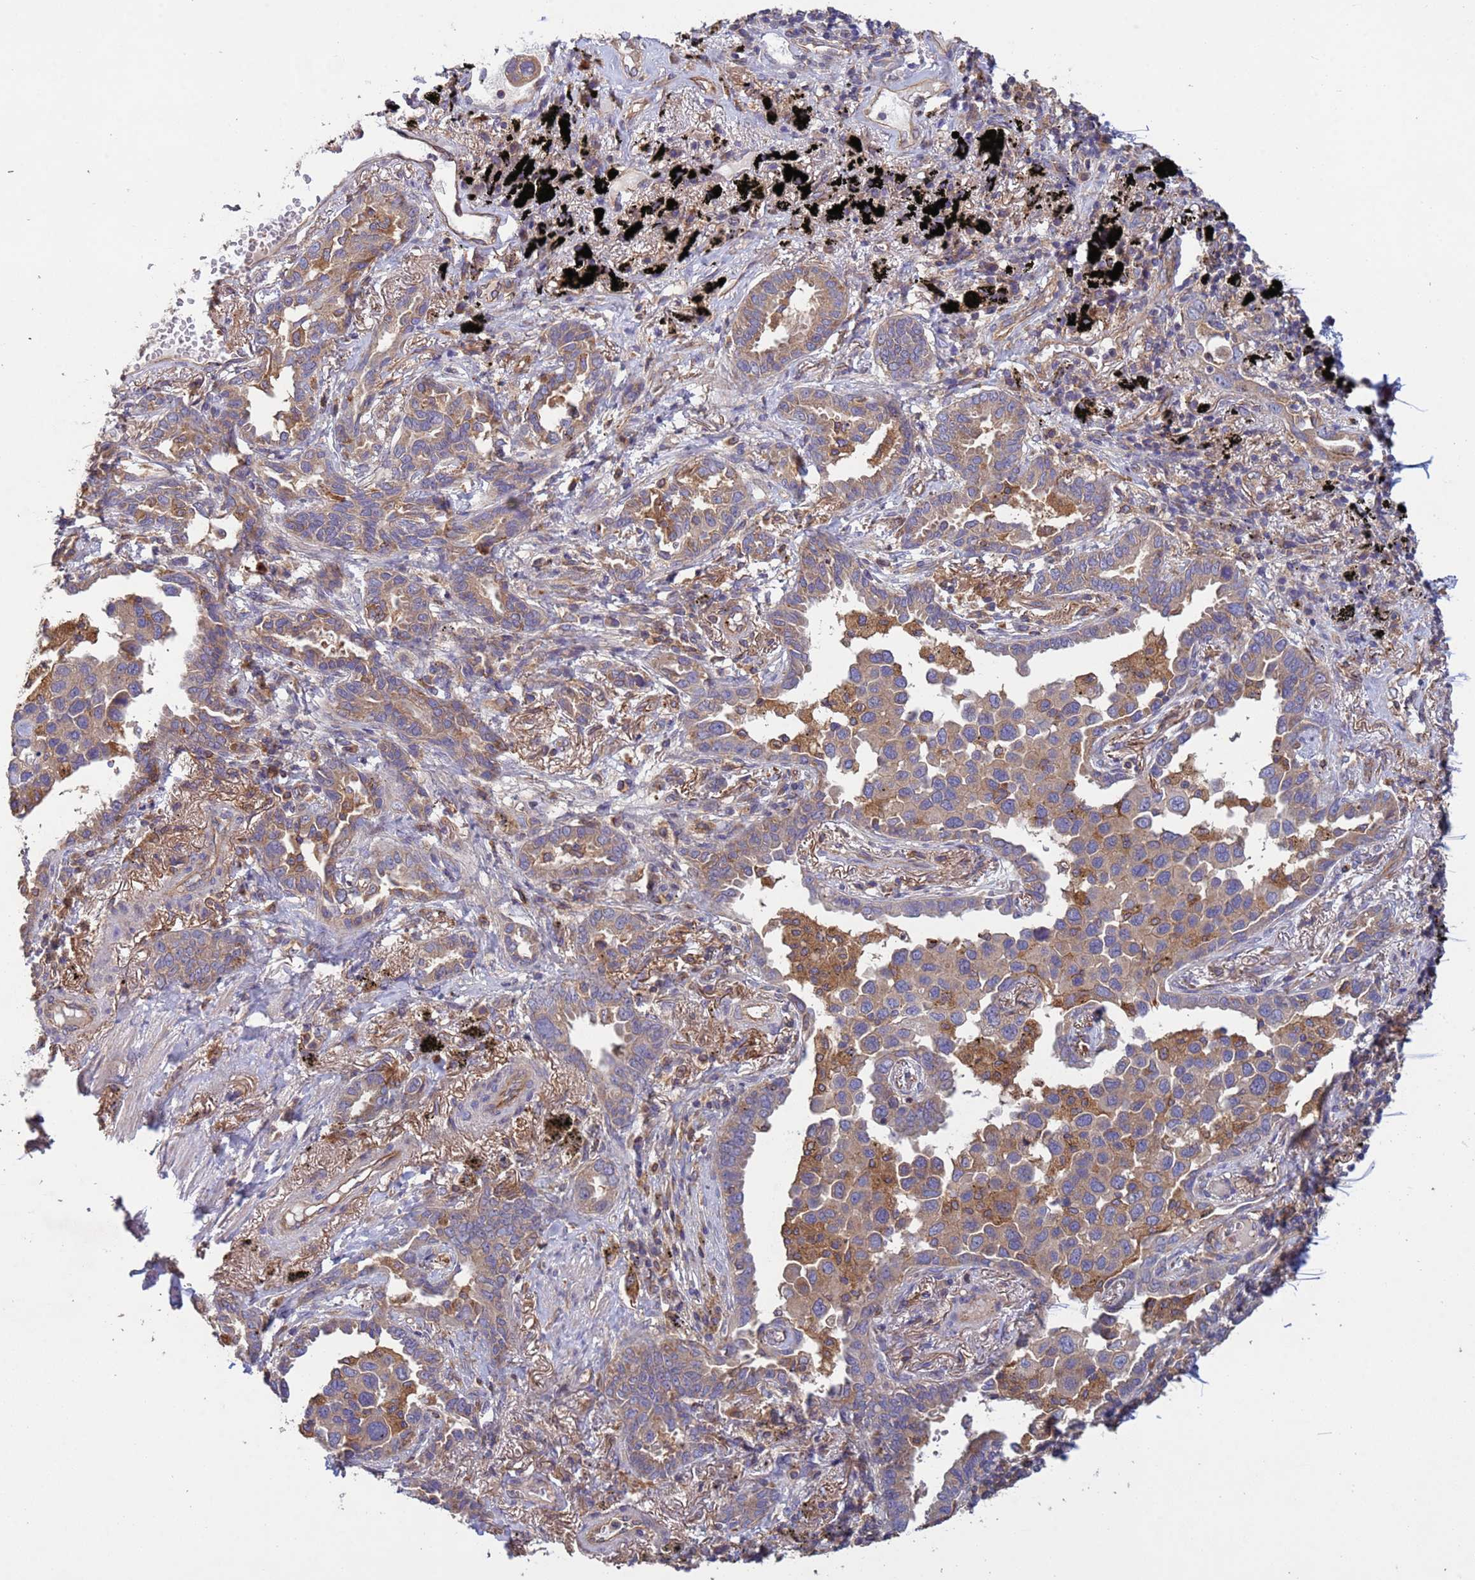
{"staining": {"intensity": "weak", "quantity": "25%-75%", "location": "cytoplasmic/membranous"}, "tissue": "lung cancer", "cell_type": "Tumor cells", "image_type": "cancer", "snomed": [{"axis": "morphology", "description": "Adenocarcinoma, NOS"}, {"axis": "topography", "description": "Lung"}], "caption": "This is an image of immunohistochemistry staining of lung cancer, which shows weak staining in the cytoplasmic/membranous of tumor cells.", "gene": "RAB10", "patient": {"sex": "male", "age": 67}}